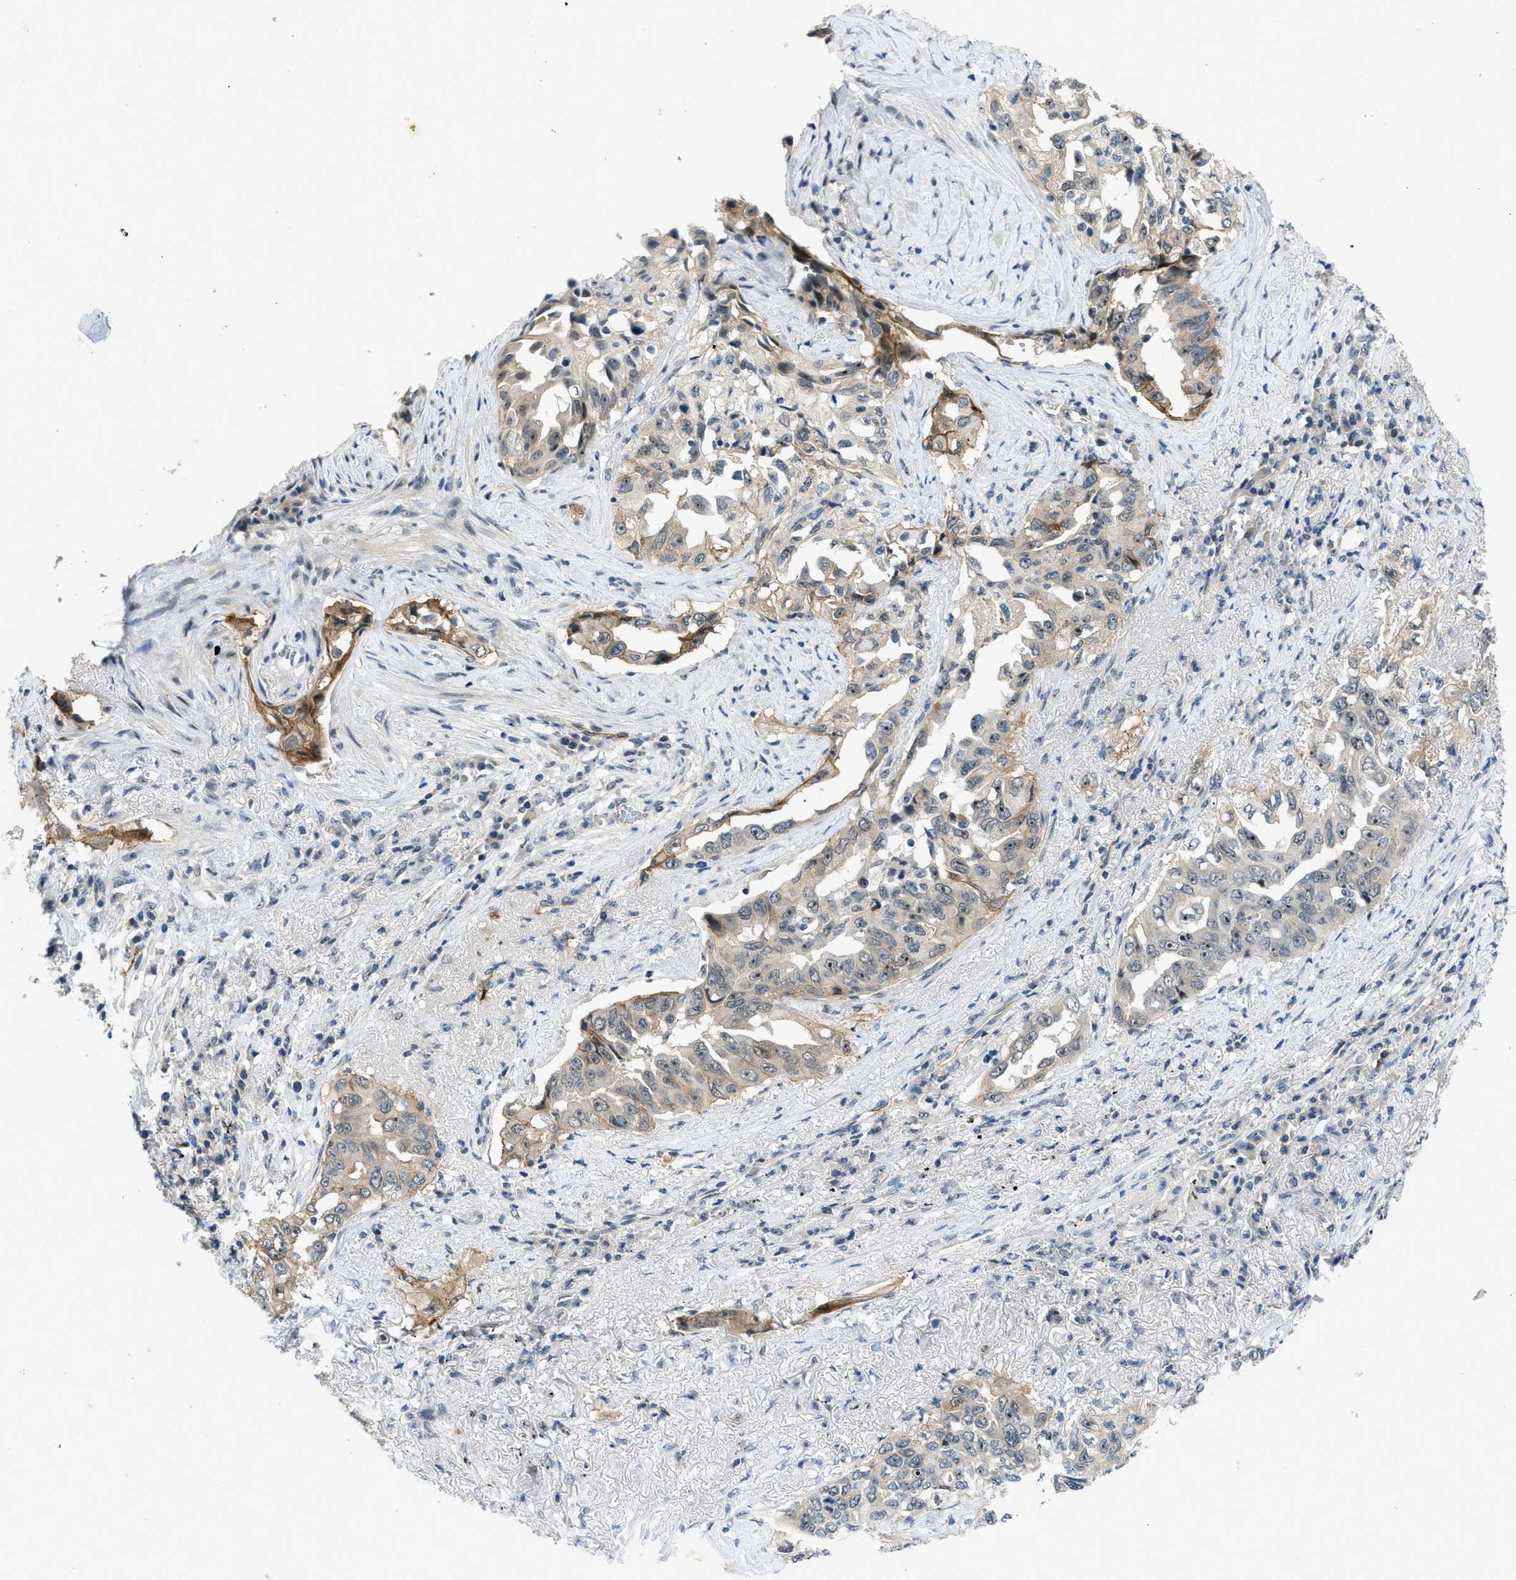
{"staining": {"intensity": "weak", "quantity": ">75%", "location": "cytoplasmic/membranous,nuclear"}, "tissue": "lung cancer", "cell_type": "Tumor cells", "image_type": "cancer", "snomed": [{"axis": "morphology", "description": "Adenocarcinoma, NOS"}, {"axis": "topography", "description": "Lung"}], "caption": "Immunohistochemical staining of human lung adenocarcinoma displays low levels of weak cytoplasmic/membranous and nuclear protein positivity in approximately >75% of tumor cells.", "gene": "SLCO2A1", "patient": {"sex": "female", "age": 51}}